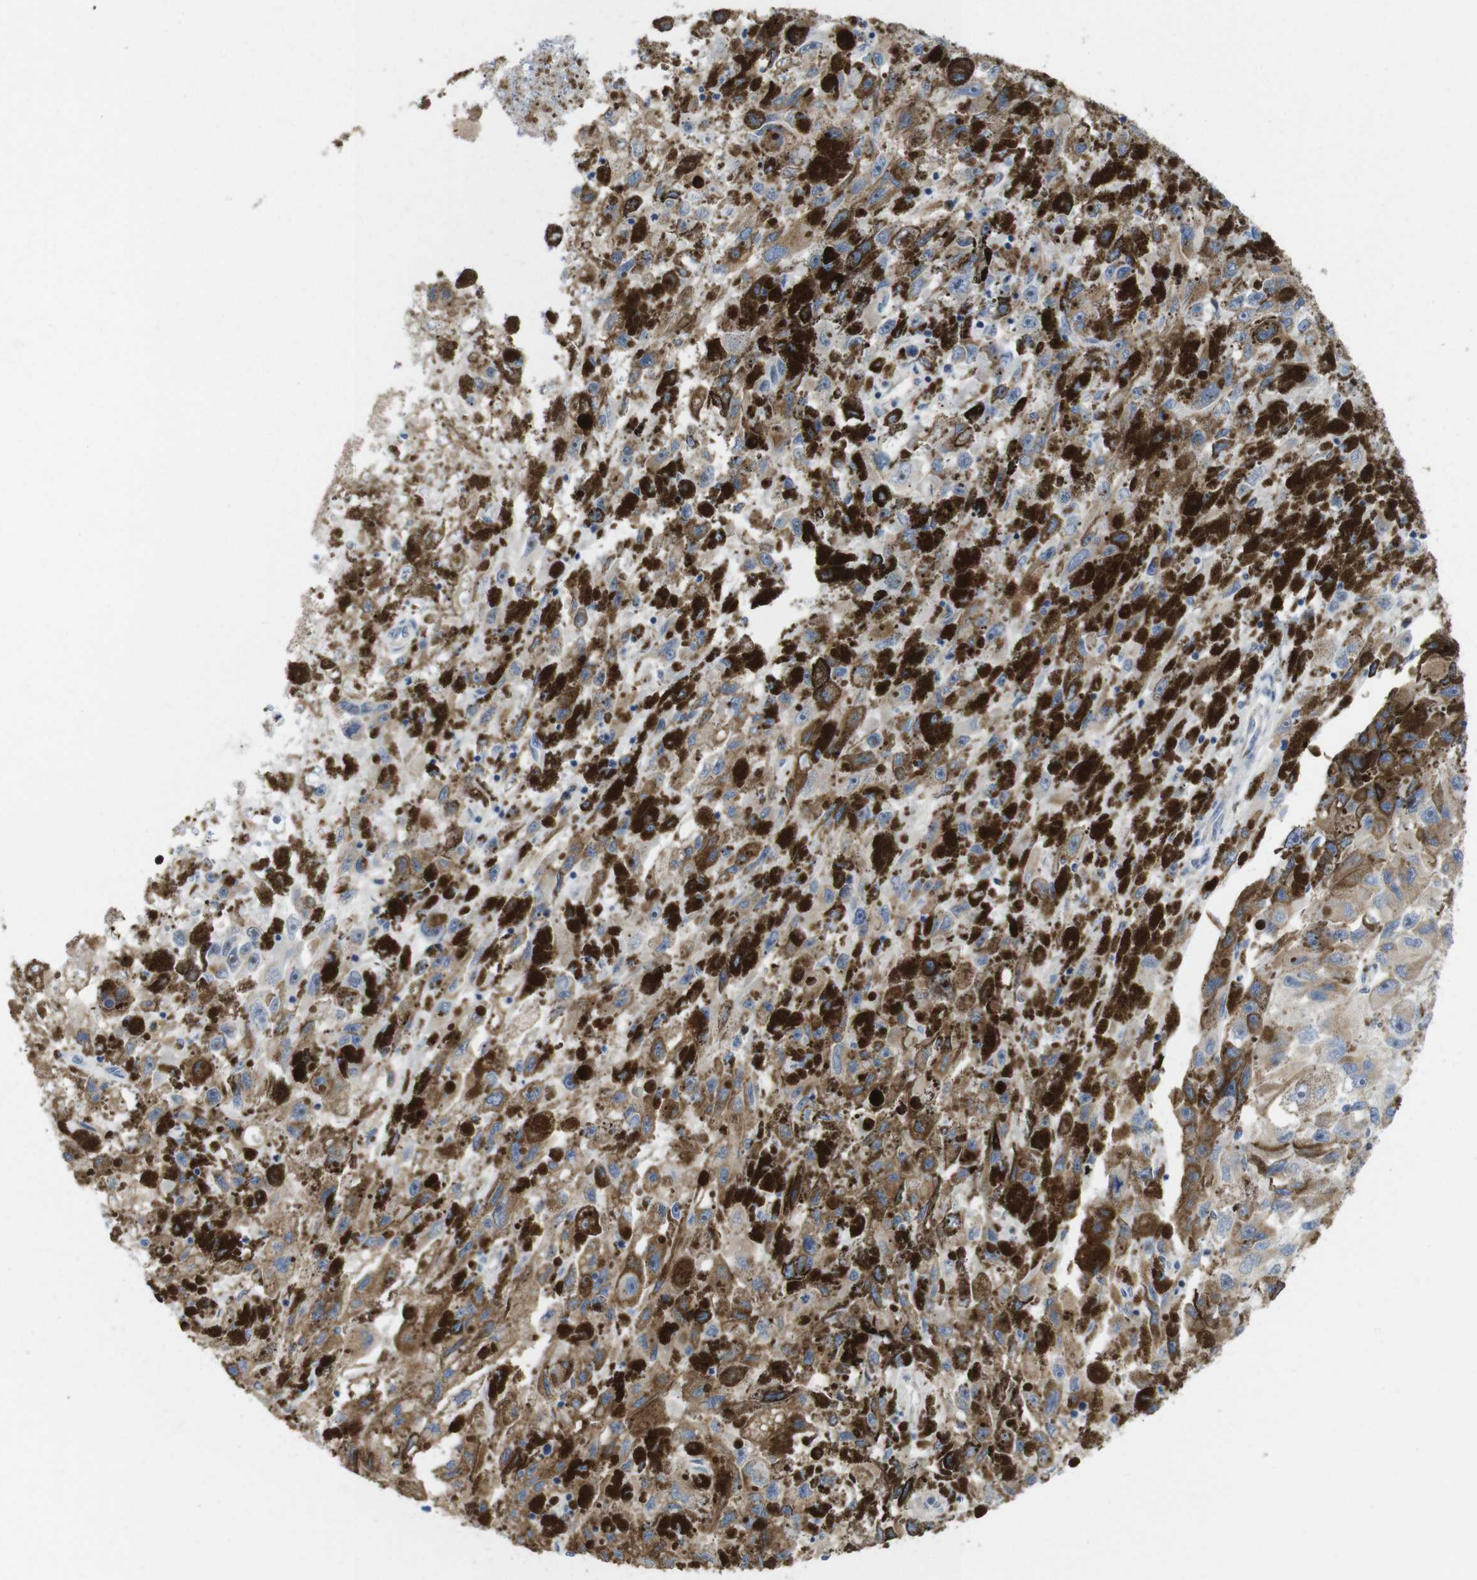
{"staining": {"intensity": "moderate", "quantity": ">75%", "location": "cytoplasmic/membranous"}, "tissue": "melanoma", "cell_type": "Tumor cells", "image_type": "cancer", "snomed": [{"axis": "morphology", "description": "Malignant melanoma, NOS"}, {"axis": "topography", "description": "Skin"}], "caption": "Malignant melanoma stained for a protein displays moderate cytoplasmic/membranous positivity in tumor cells.", "gene": "TMEM192", "patient": {"sex": "female", "age": 104}}